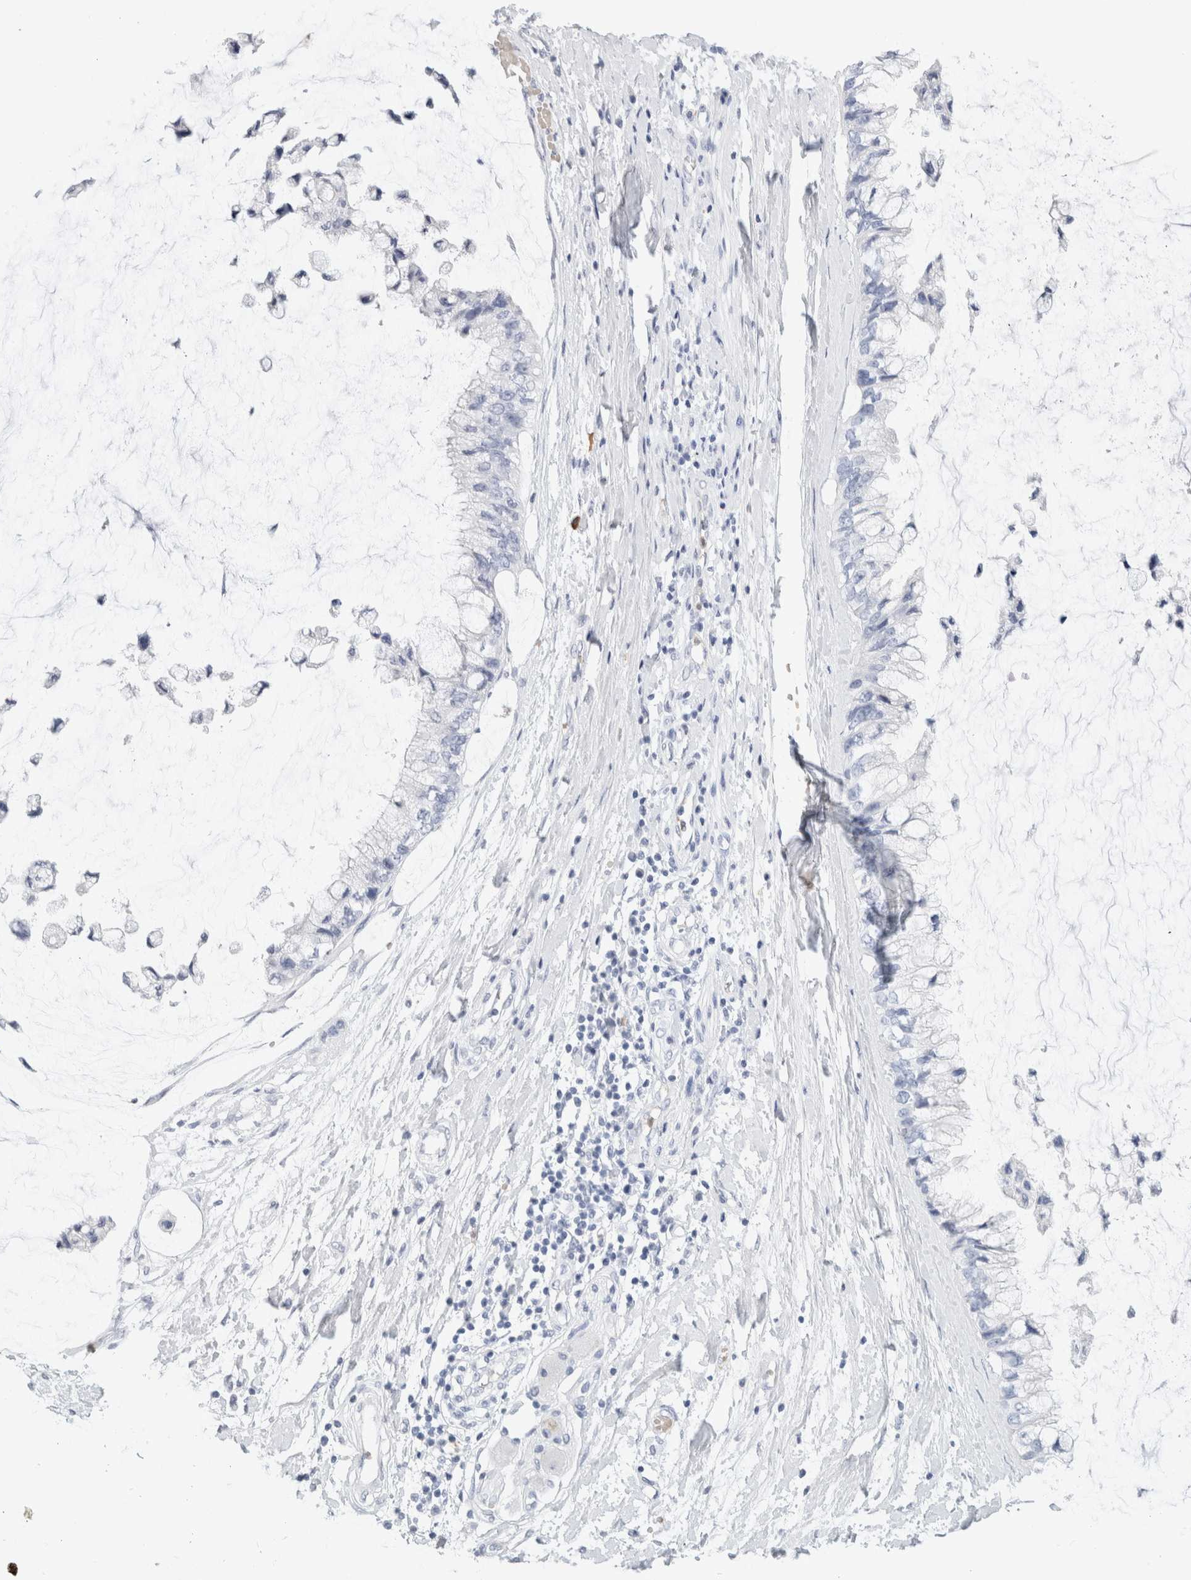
{"staining": {"intensity": "negative", "quantity": "none", "location": "none"}, "tissue": "ovarian cancer", "cell_type": "Tumor cells", "image_type": "cancer", "snomed": [{"axis": "morphology", "description": "Cystadenocarcinoma, mucinous, NOS"}, {"axis": "topography", "description": "Ovary"}], "caption": "An image of ovarian cancer (mucinous cystadenocarcinoma) stained for a protein demonstrates no brown staining in tumor cells.", "gene": "ARG1", "patient": {"sex": "female", "age": 39}}